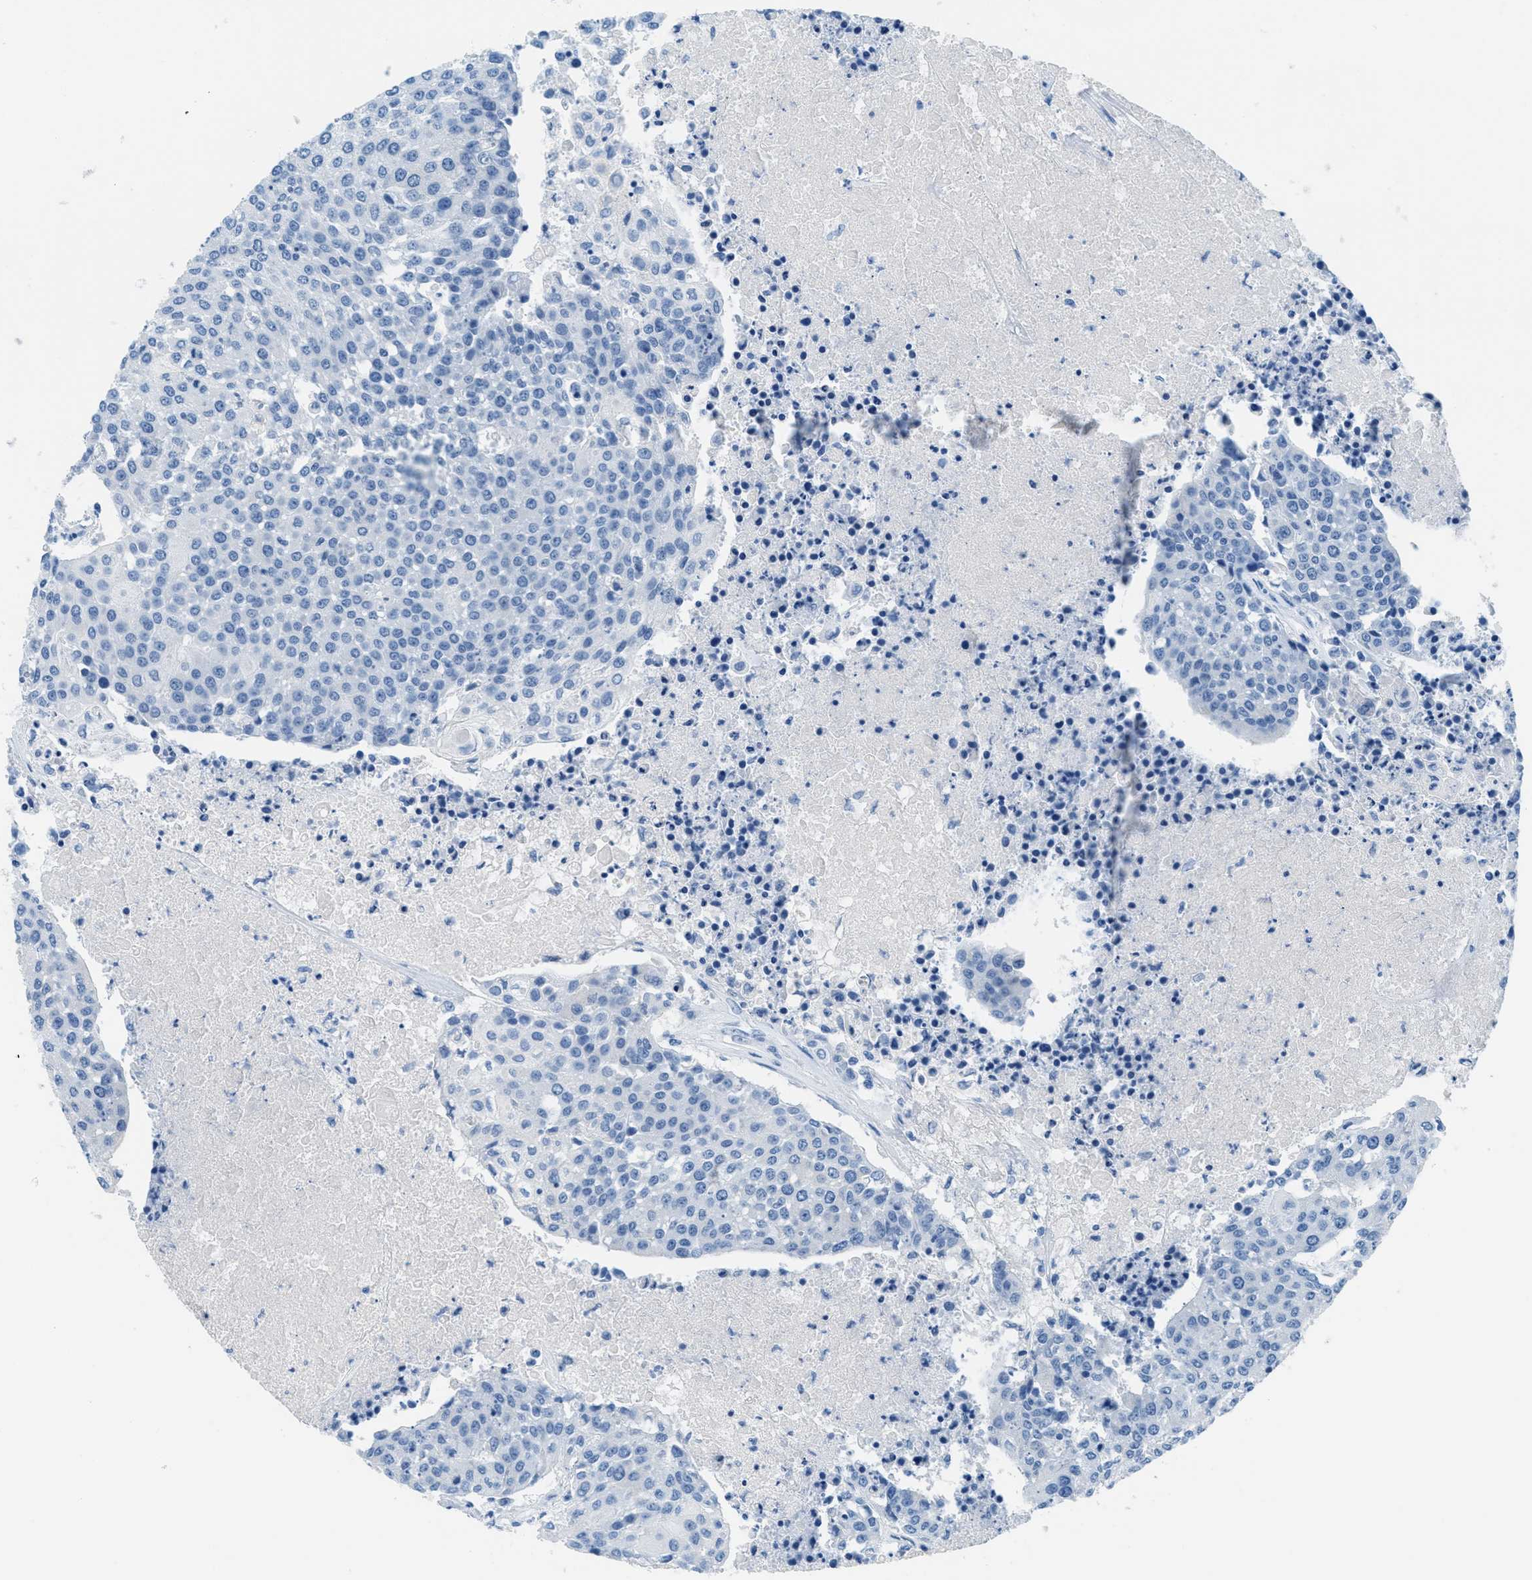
{"staining": {"intensity": "negative", "quantity": "none", "location": "none"}, "tissue": "urothelial cancer", "cell_type": "Tumor cells", "image_type": "cancer", "snomed": [{"axis": "morphology", "description": "Urothelial carcinoma, High grade"}, {"axis": "topography", "description": "Urinary bladder"}], "caption": "IHC micrograph of neoplastic tissue: human urothelial cancer stained with DAB (3,3'-diaminobenzidine) shows no significant protein staining in tumor cells.", "gene": "MGARP", "patient": {"sex": "female", "age": 85}}